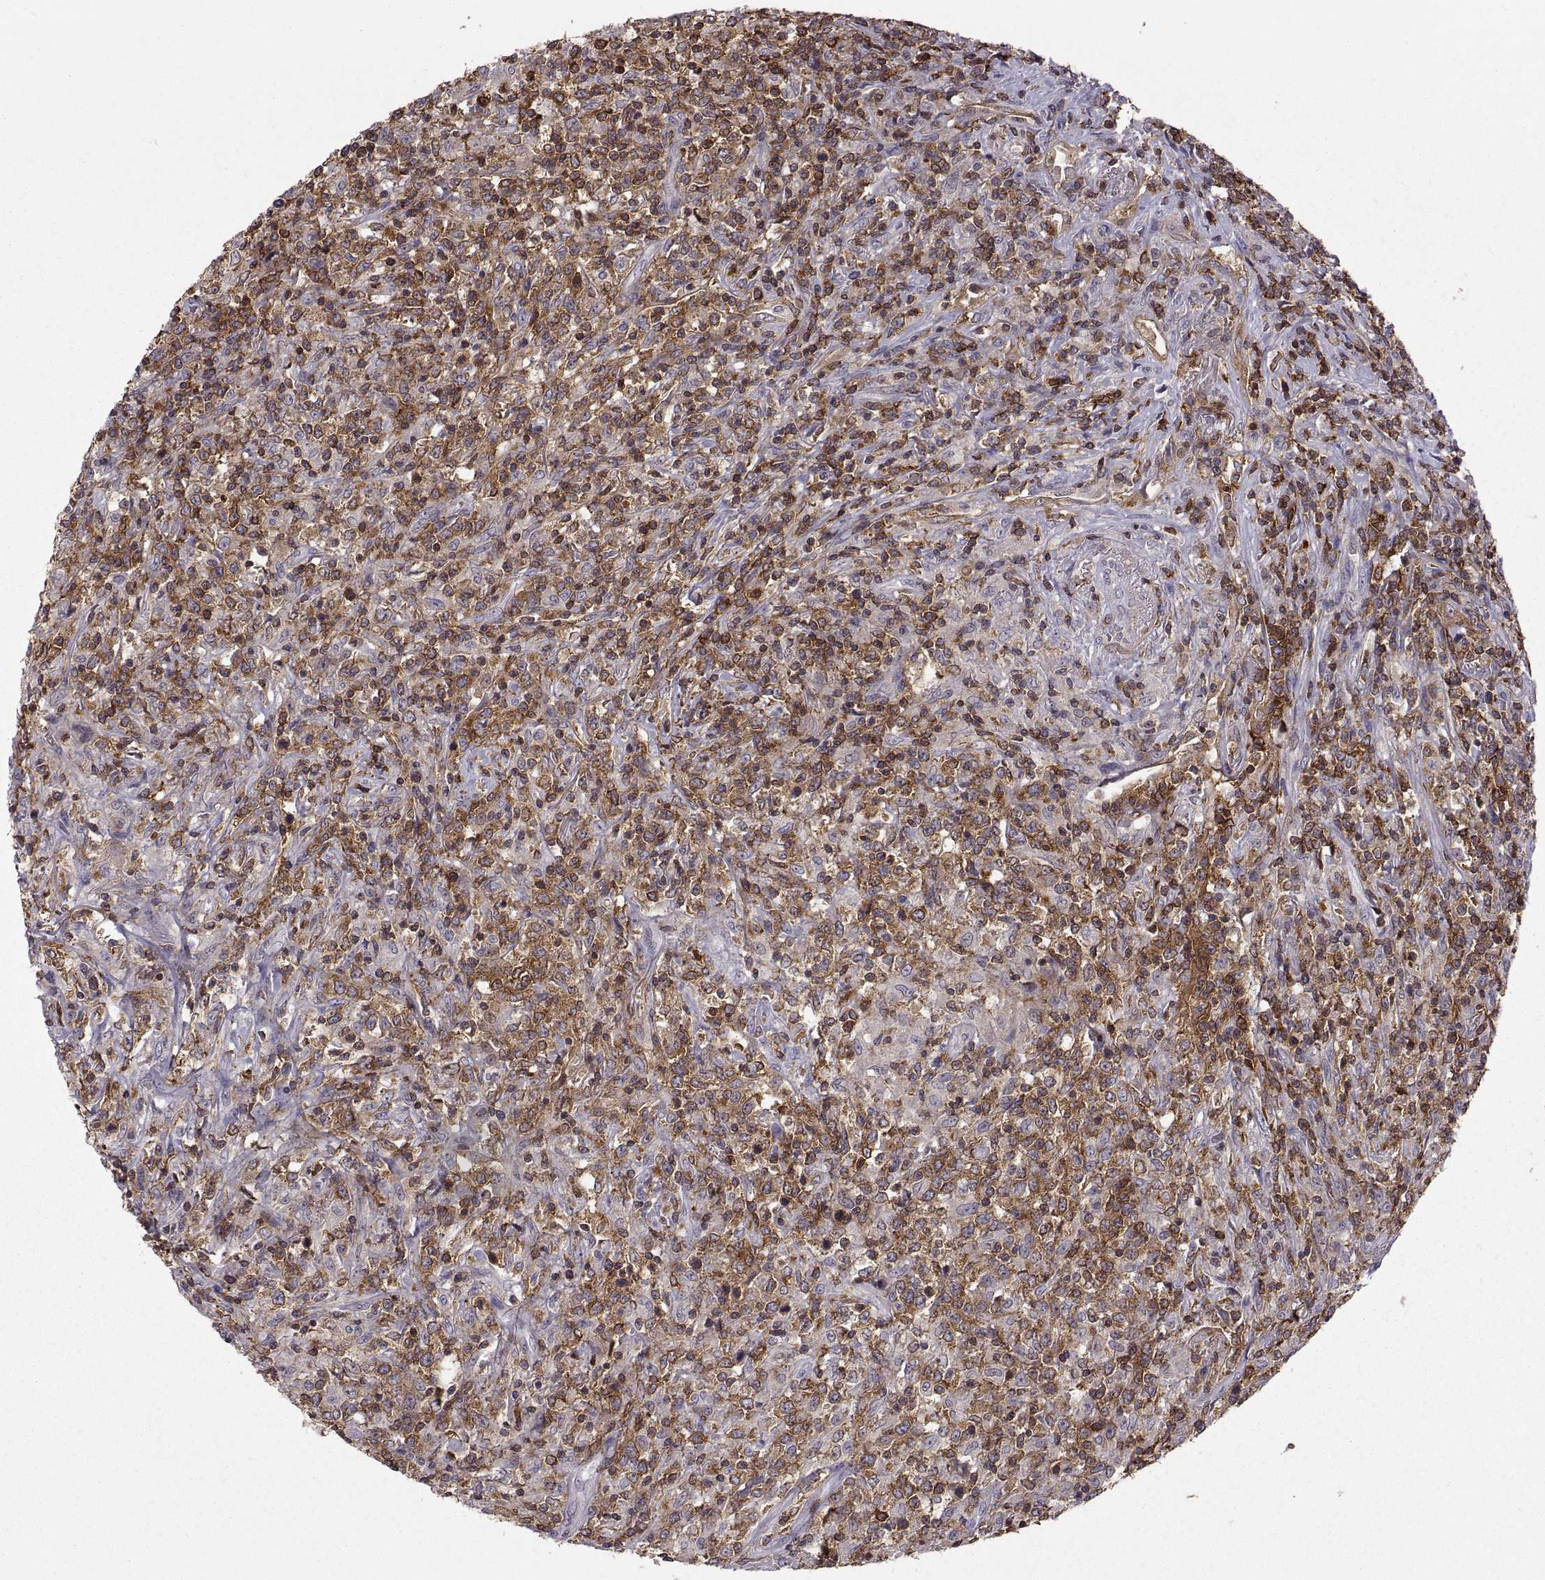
{"staining": {"intensity": "strong", "quantity": ">75%", "location": "cytoplasmic/membranous"}, "tissue": "lymphoma", "cell_type": "Tumor cells", "image_type": "cancer", "snomed": [{"axis": "morphology", "description": "Malignant lymphoma, non-Hodgkin's type, High grade"}, {"axis": "topography", "description": "Lung"}], "caption": "Malignant lymphoma, non-Hodgkin's type (high-grade) stained with a brown dye demonstrates strong cytoplasmic/membranous positive staining in approximately >75% of tumor cells.", "gene": "EZR", "patient": {"sex": "male", "age": 79}}